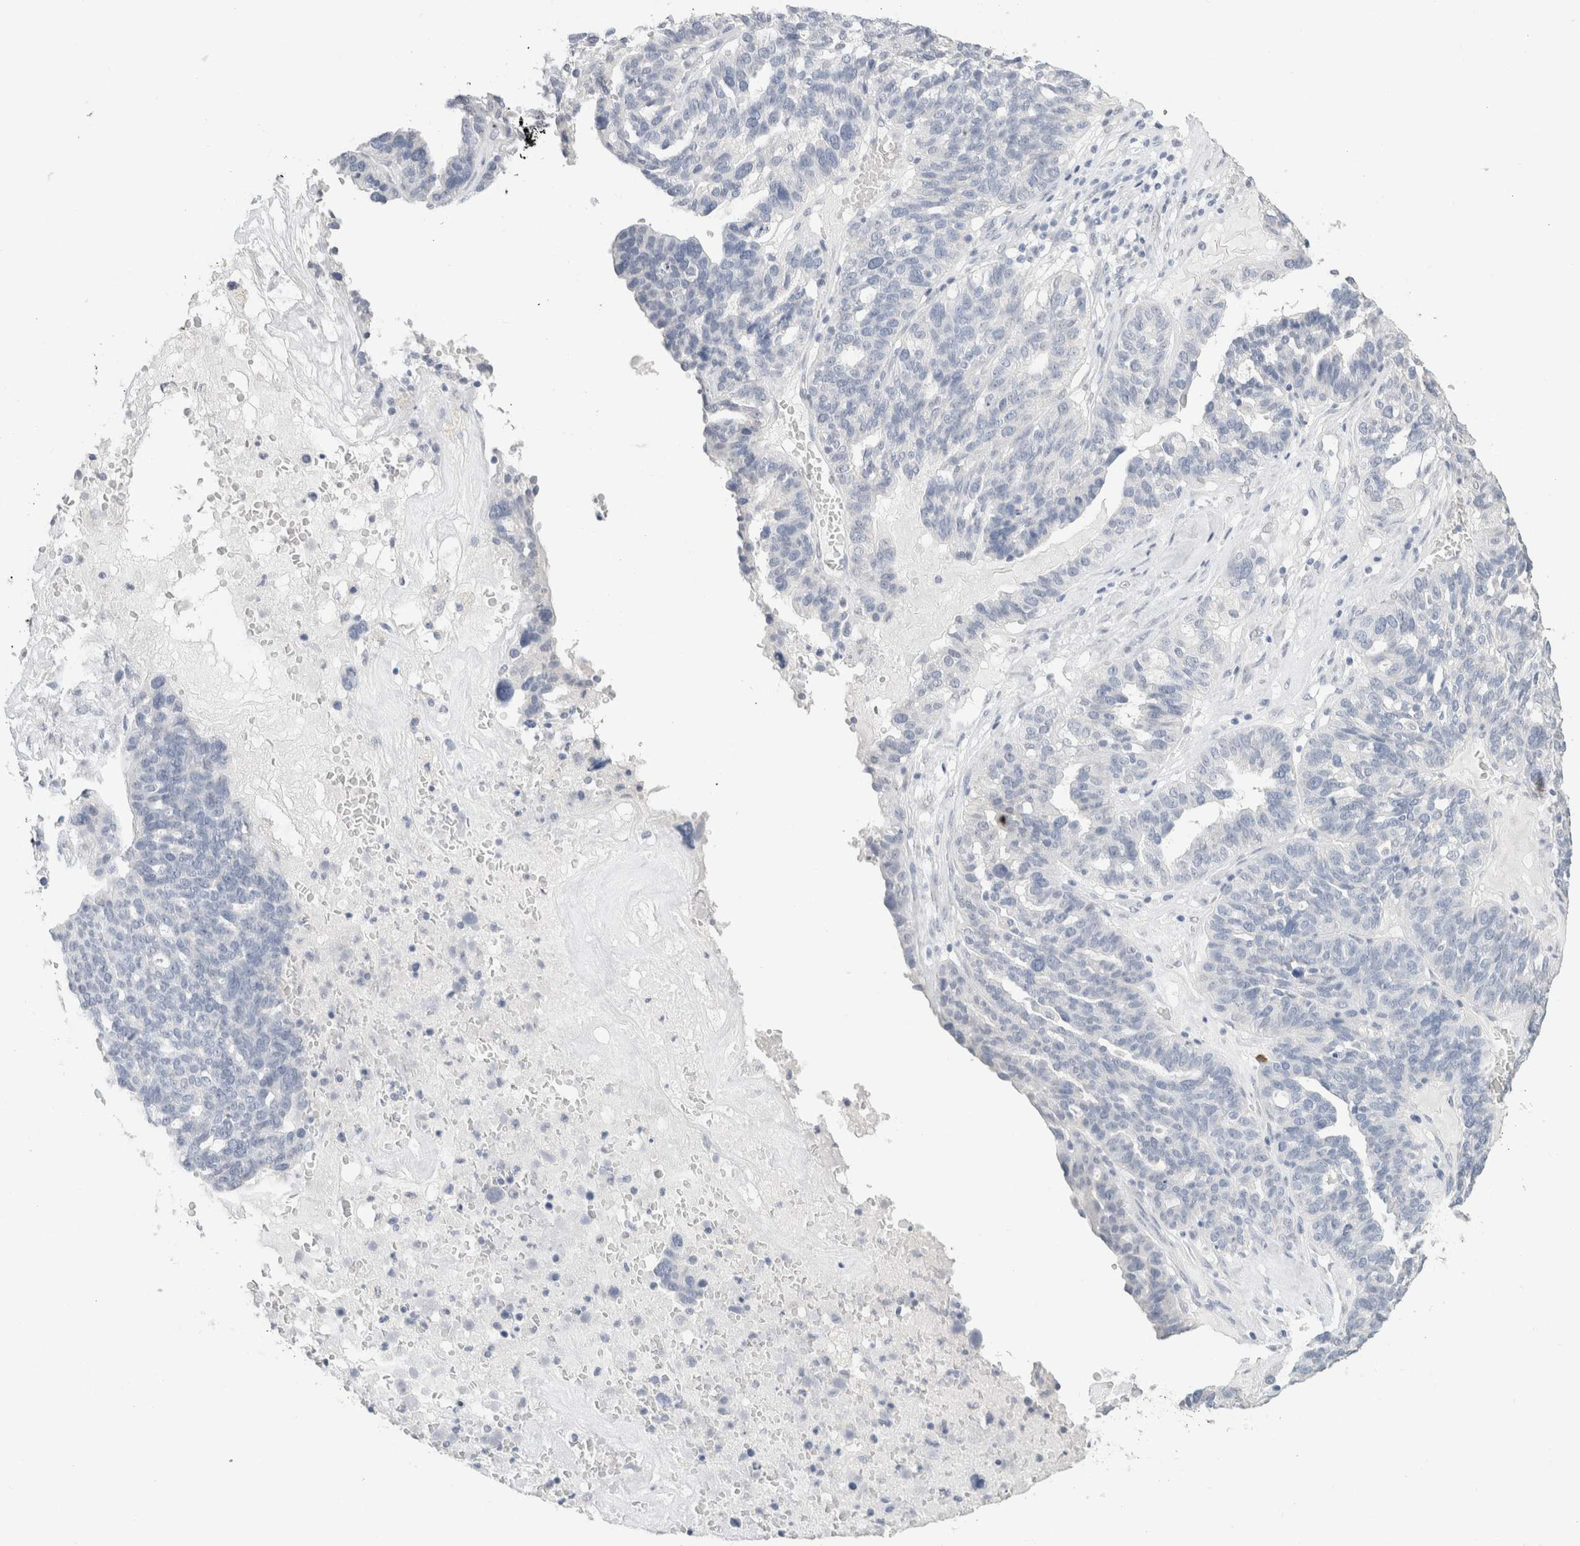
{"staining": {"intensity": "negative", "quantity": "none", "location": "none"}, "tissue": "ovarian cancer", "cell_type": "Tumor cells", "image_type": "cancer", "snomed": [{"axis": "morphology", "description": "Cystadenocarcinoma, serous, NOS"}, {"axis": "topography", "description": "Ovary"}], "caption": "This is an immunohistochemistry (IHC) histopathology image of serous cystadenocarcinoma (ovarian). There is no expression in tumor cells.", "gene": "CD80", "patient": {"sex": "female", "age": 59}}